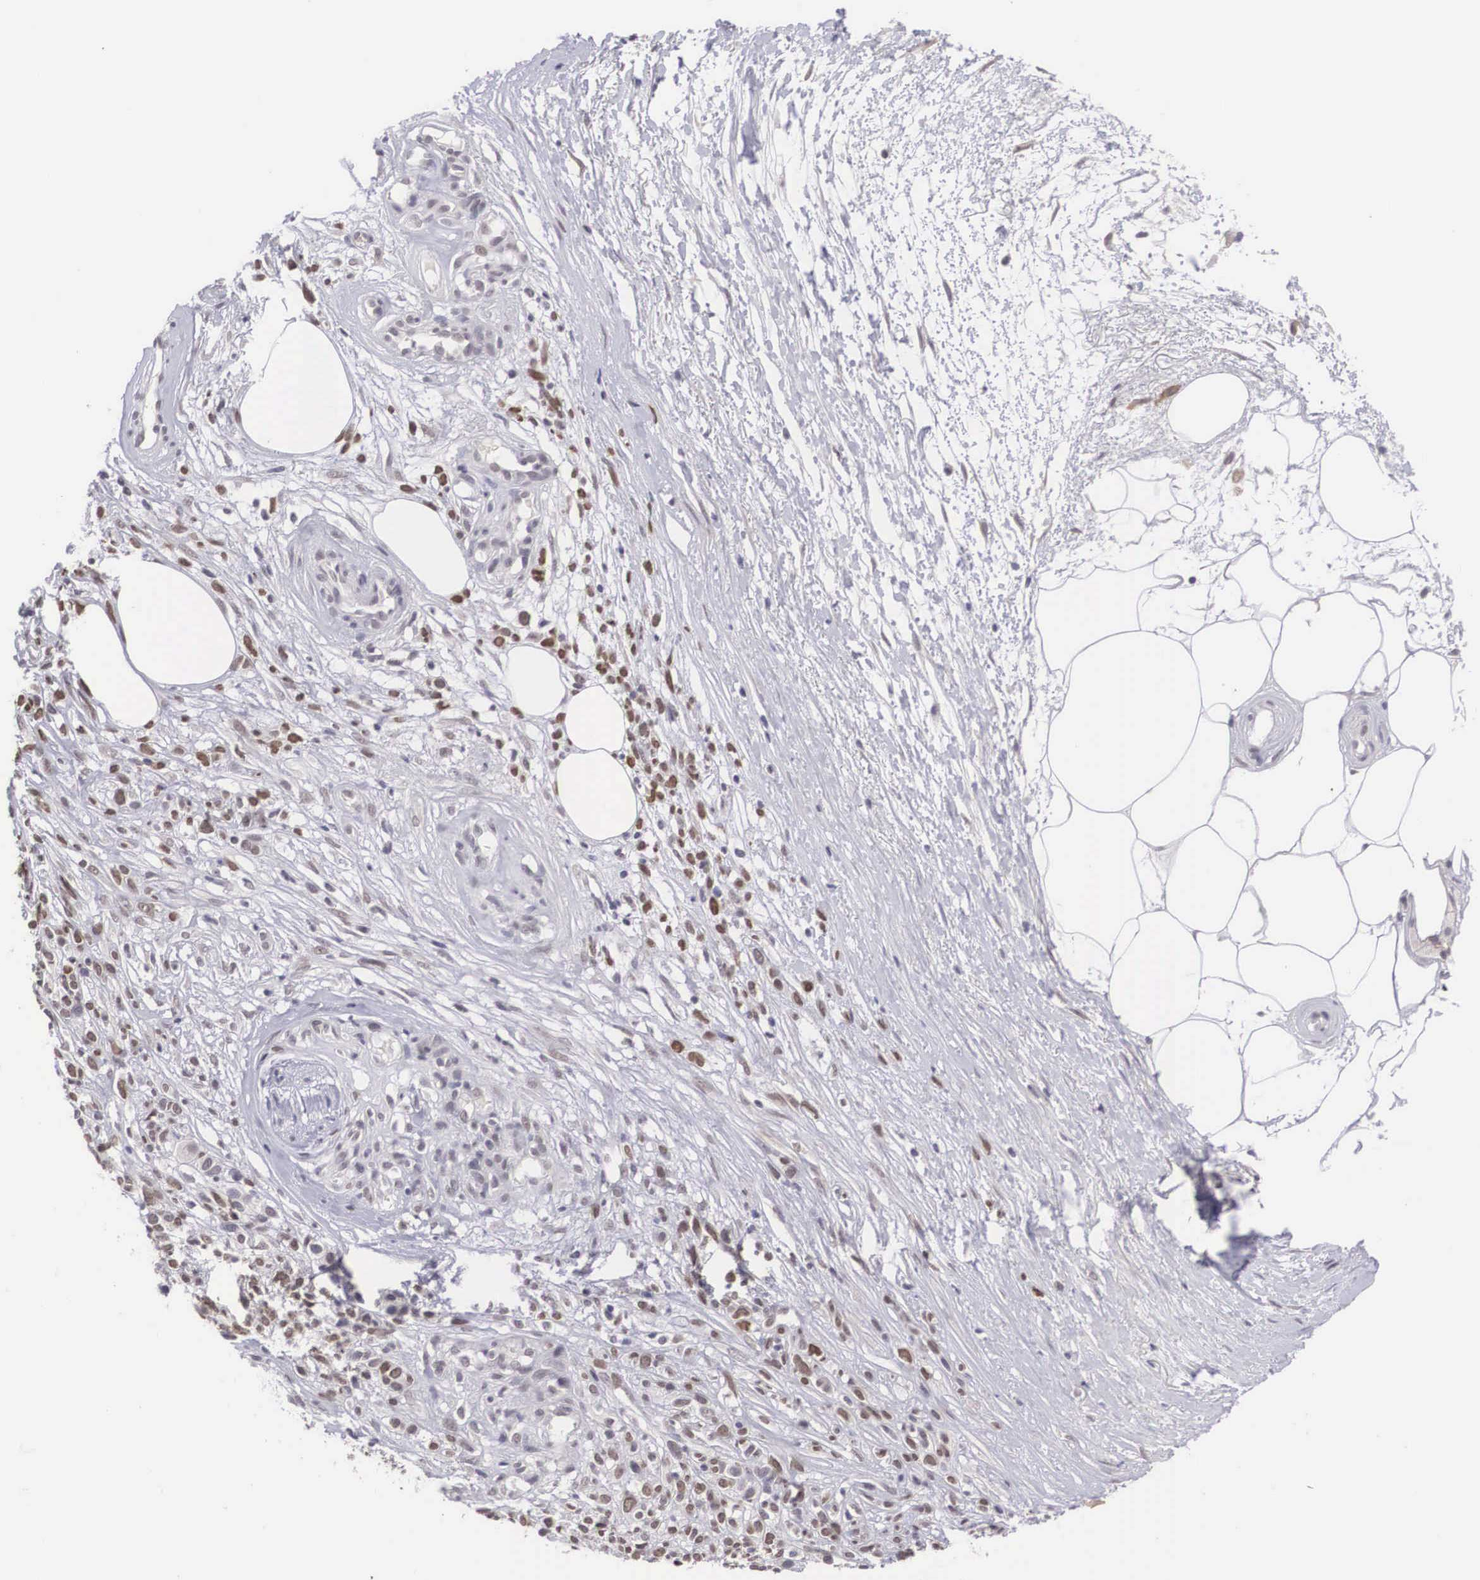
{"staining": {"intensity": "weak", "quantity": "25%-75%", "location": "cytoplasmic/membranous,nuclear"}, "tissue": "melanoma", "cell_type": "Tumor cells", "image_type": "cancer", "snomed": [{"axis": "morphology", "description": "Malignant melanoma, NOS"}, {"axis": "topography", "description": "Skin"}], "caption": "A brown stain shows weak cytoplasmic/membranous and nuclear expression of a protein in human malignant melanoma tumor cells.", "gene": "NINL", "patient": {"sex": "female", "age": 85}}